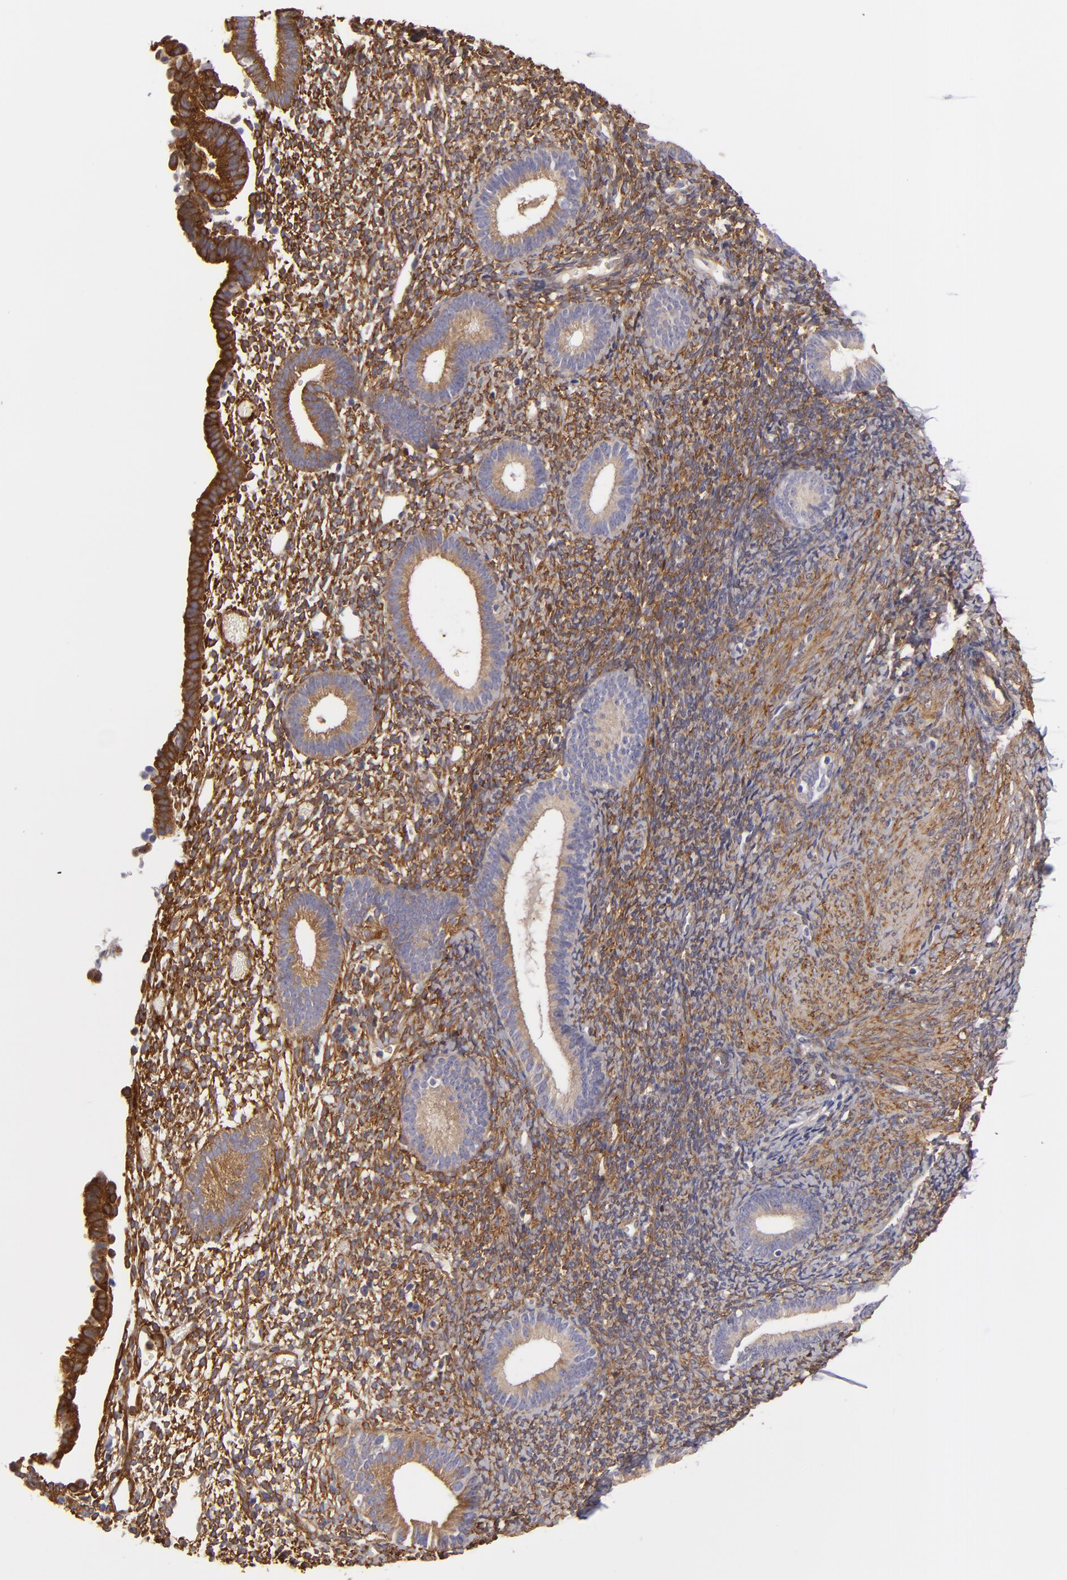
{"staining": {"intensity": "strong", "quantity": ">75%", "location": "cytoplasmic/membranous"}, "tissue": "endometrium", "cell_type": "Cells in endometrial stroma", "image_type": "normal", "snomed": [{"axis": "morphology", "description": "Normal tissue, NOS"}, {"axis": "topography", "description": "Smooth muscle"}, {"axis": "topography", "description": "Endometrium"}], "caption": "This histopathology image demonstrates IHC staining of benign endometrium, with high strong cytoplasmic/membranous staining in about >75% of cells in endometrial stroma.", "gene": "VCL", "patient": {"sex": "female", "age": 57}}